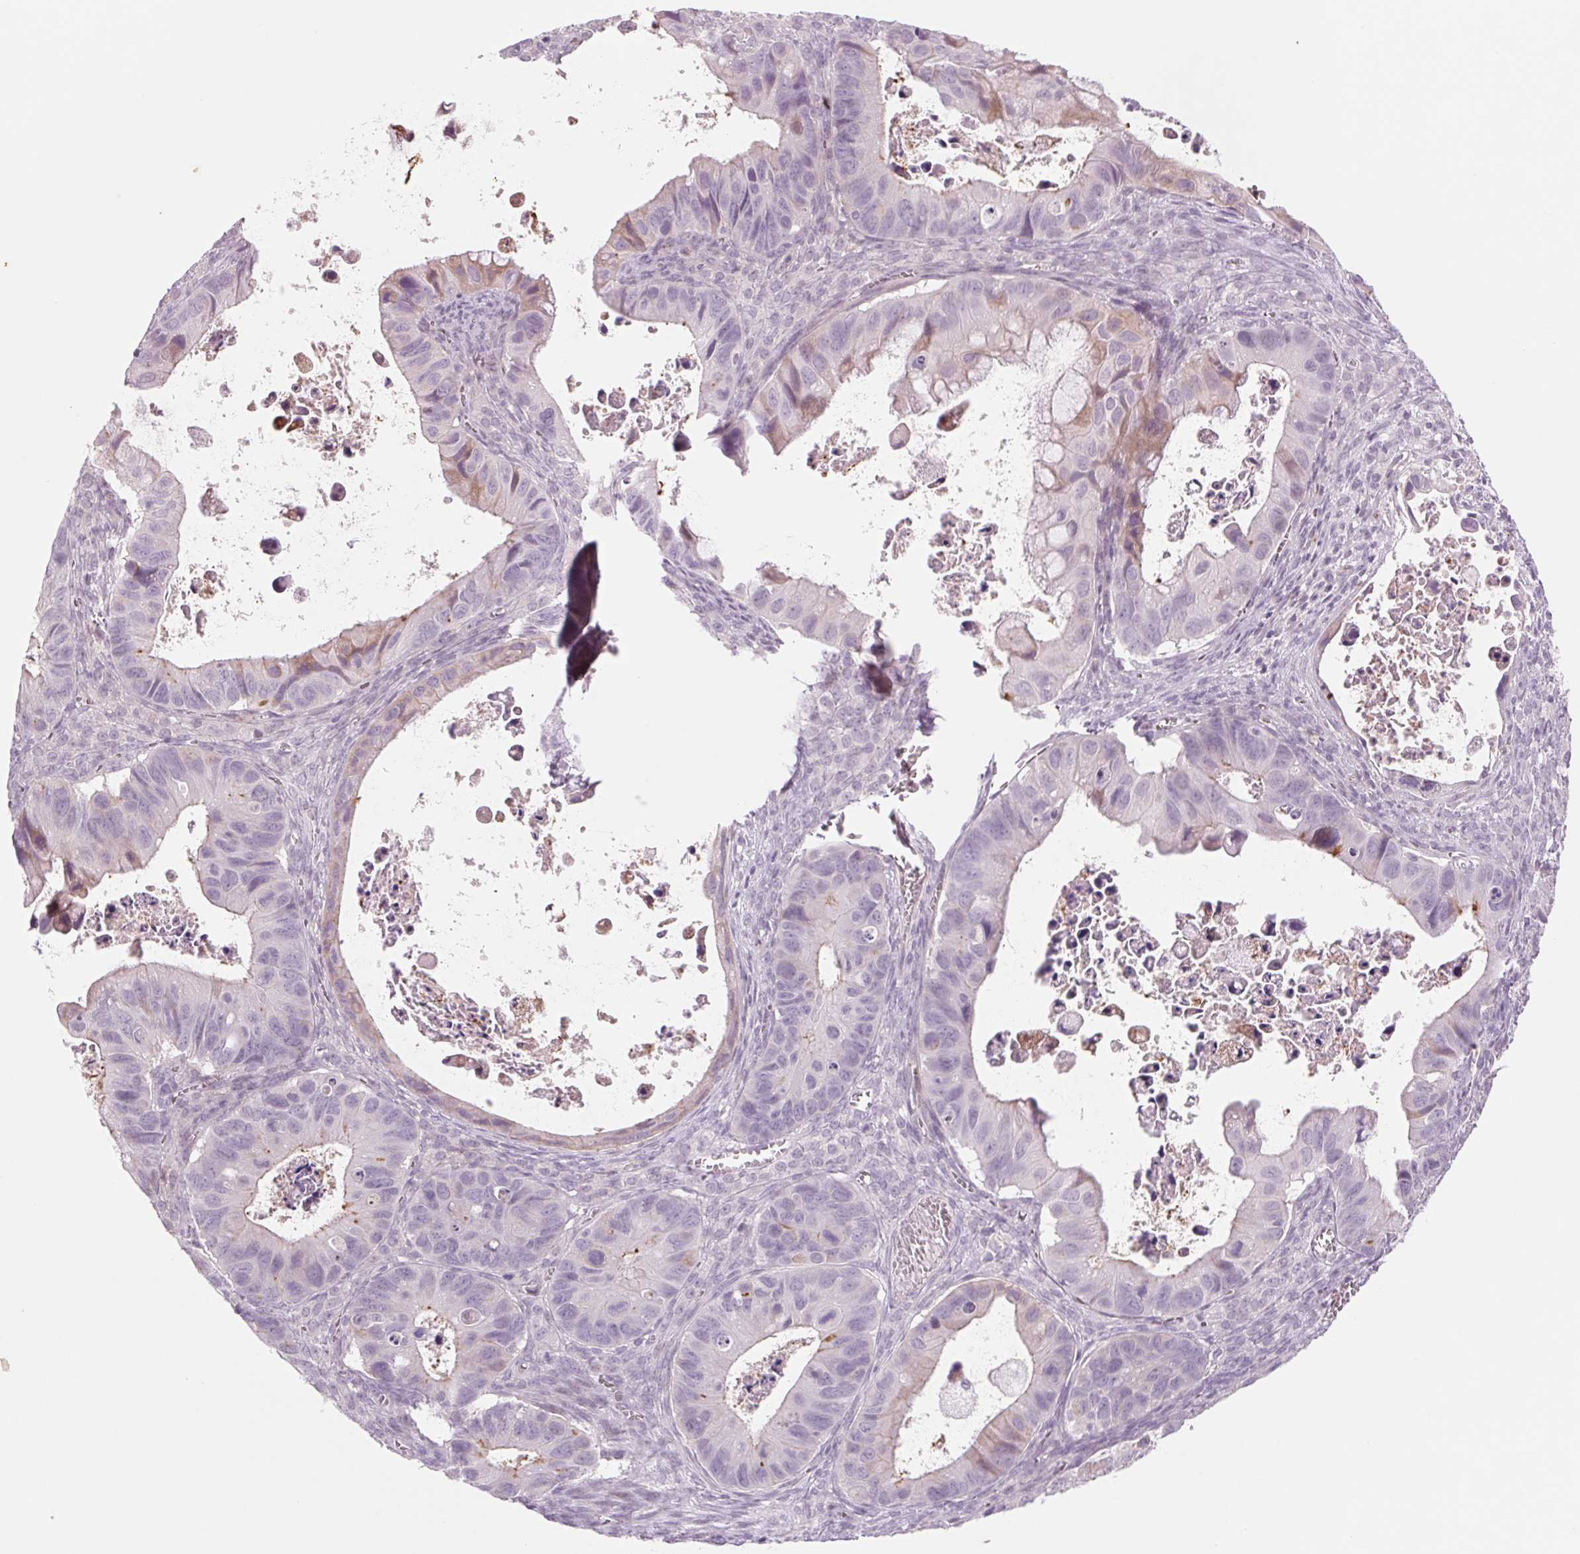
{"staining": {"intensity": "weak", "quantity": "<25%", "location": "cytoplasmic/membranous"}, "tissue": "ovarian cancer", "cell_type": "Tumor cells", "image_type": "cancer", "snomed": [{"axis": "morphology", "description": "Cystadenocarcinoma, mucinous, NOS"}, {"axis": "topography", "description": "Ovary"}], "caption": "IHC histopathology image of neoplastic tissue: mucinous cystadenocarcinoma (ovarian) stained with DAB demonstrates no significant protein staining in tumor cells. (Immunohistochemistry (ihc), brightfield microscopy, high magnification).", "gene": "KRT1", "patient": {"sex": "female", "age": 64}}